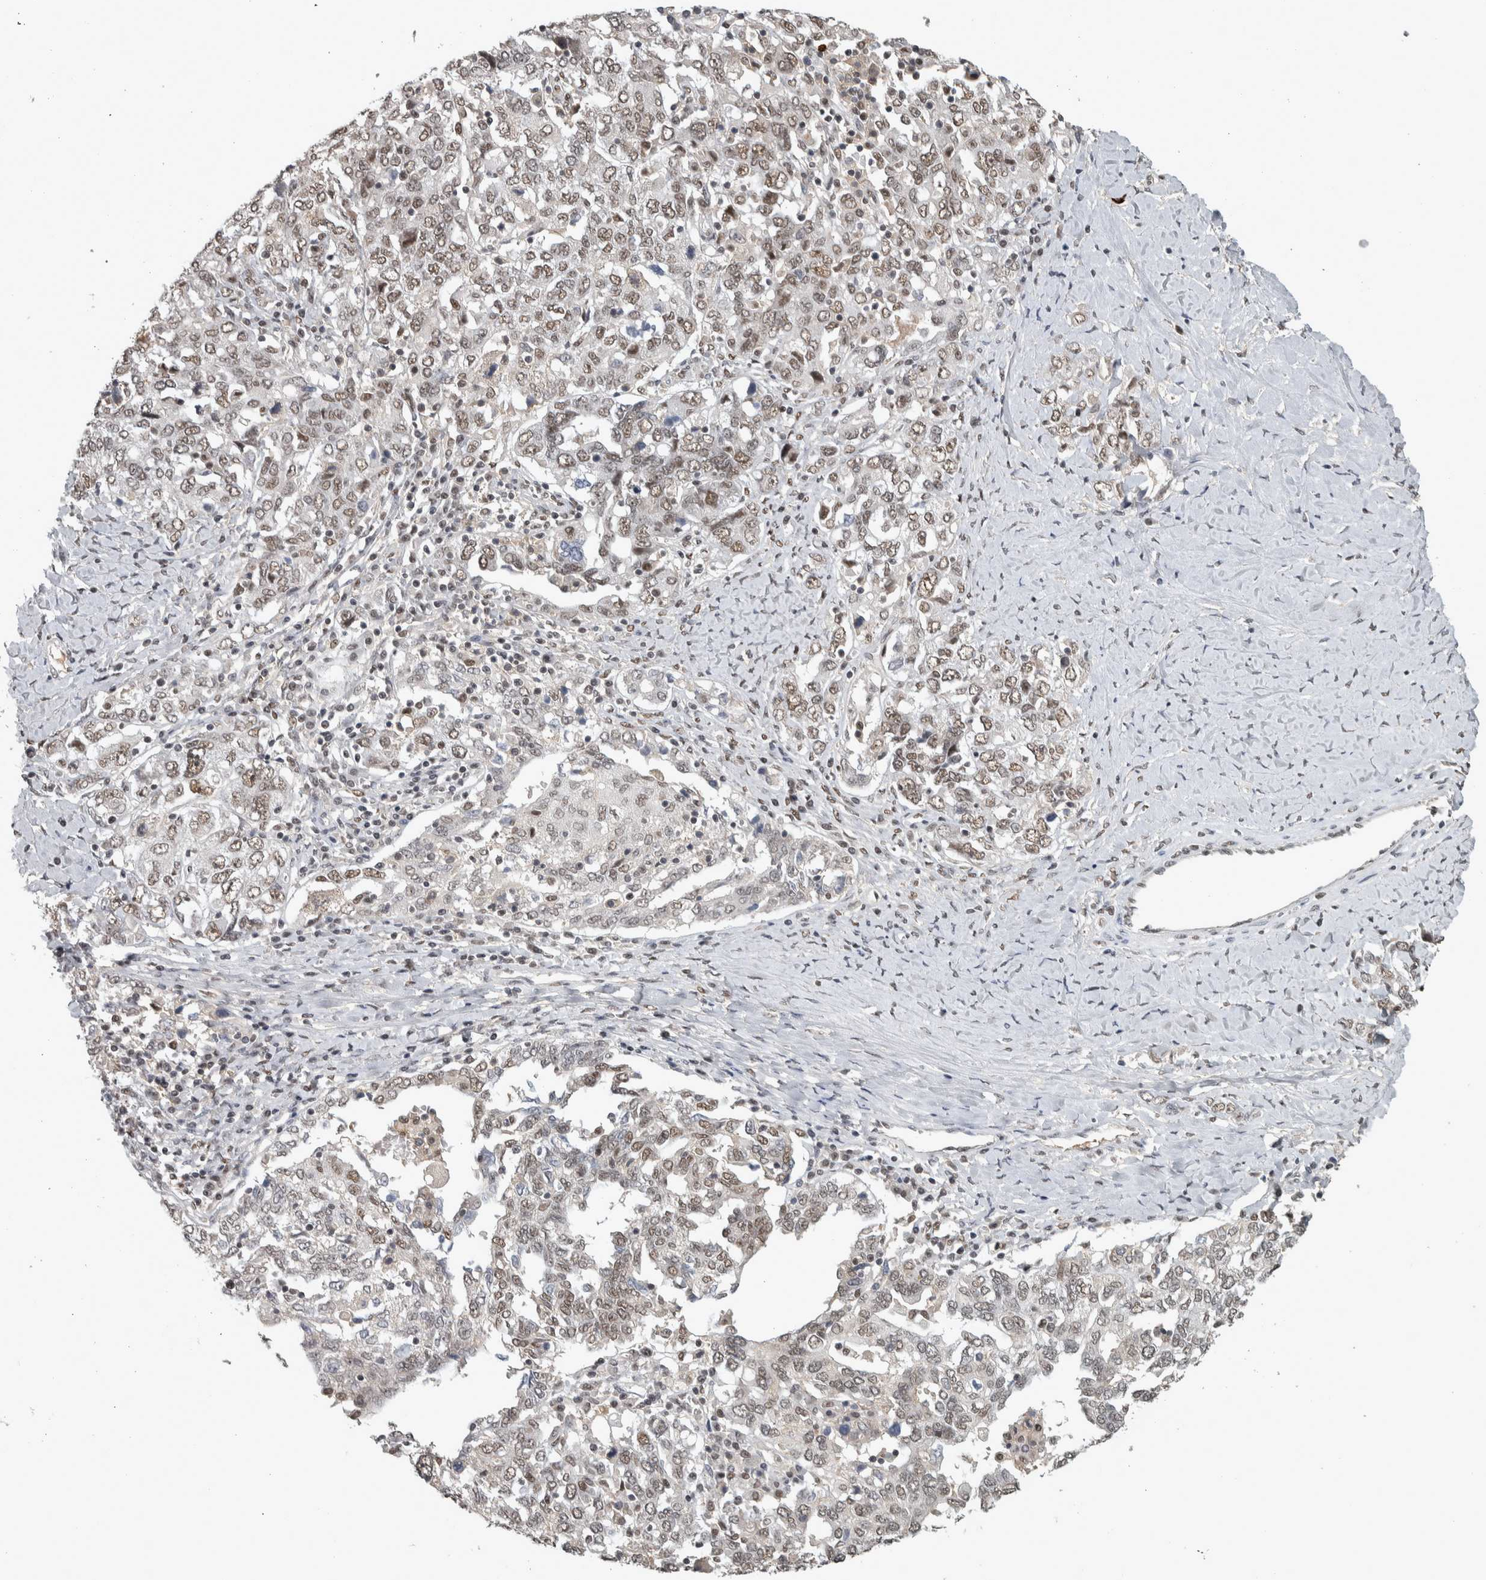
{"staining": {"intensity": "weak", "quantity": ">75%", "location": "nuclear"}, "tissue": "ovarian cancer", "cell_type": "Tumor cells", "image_type": "cancer", "snomed": [{"axis": "morphology", "description": "Carcinoma, endometroid"}, {"axis": "topography", "description": "Ovary"}], "caption": "This micrograph exhibits immunohistochemistry (IHC) staining of ovarian endometroid carcinoma, with low weak nuclear staining in about >75% of tumor cells.", "gene": "DDX42", "patient": {"sex": "female", "age": 62}}